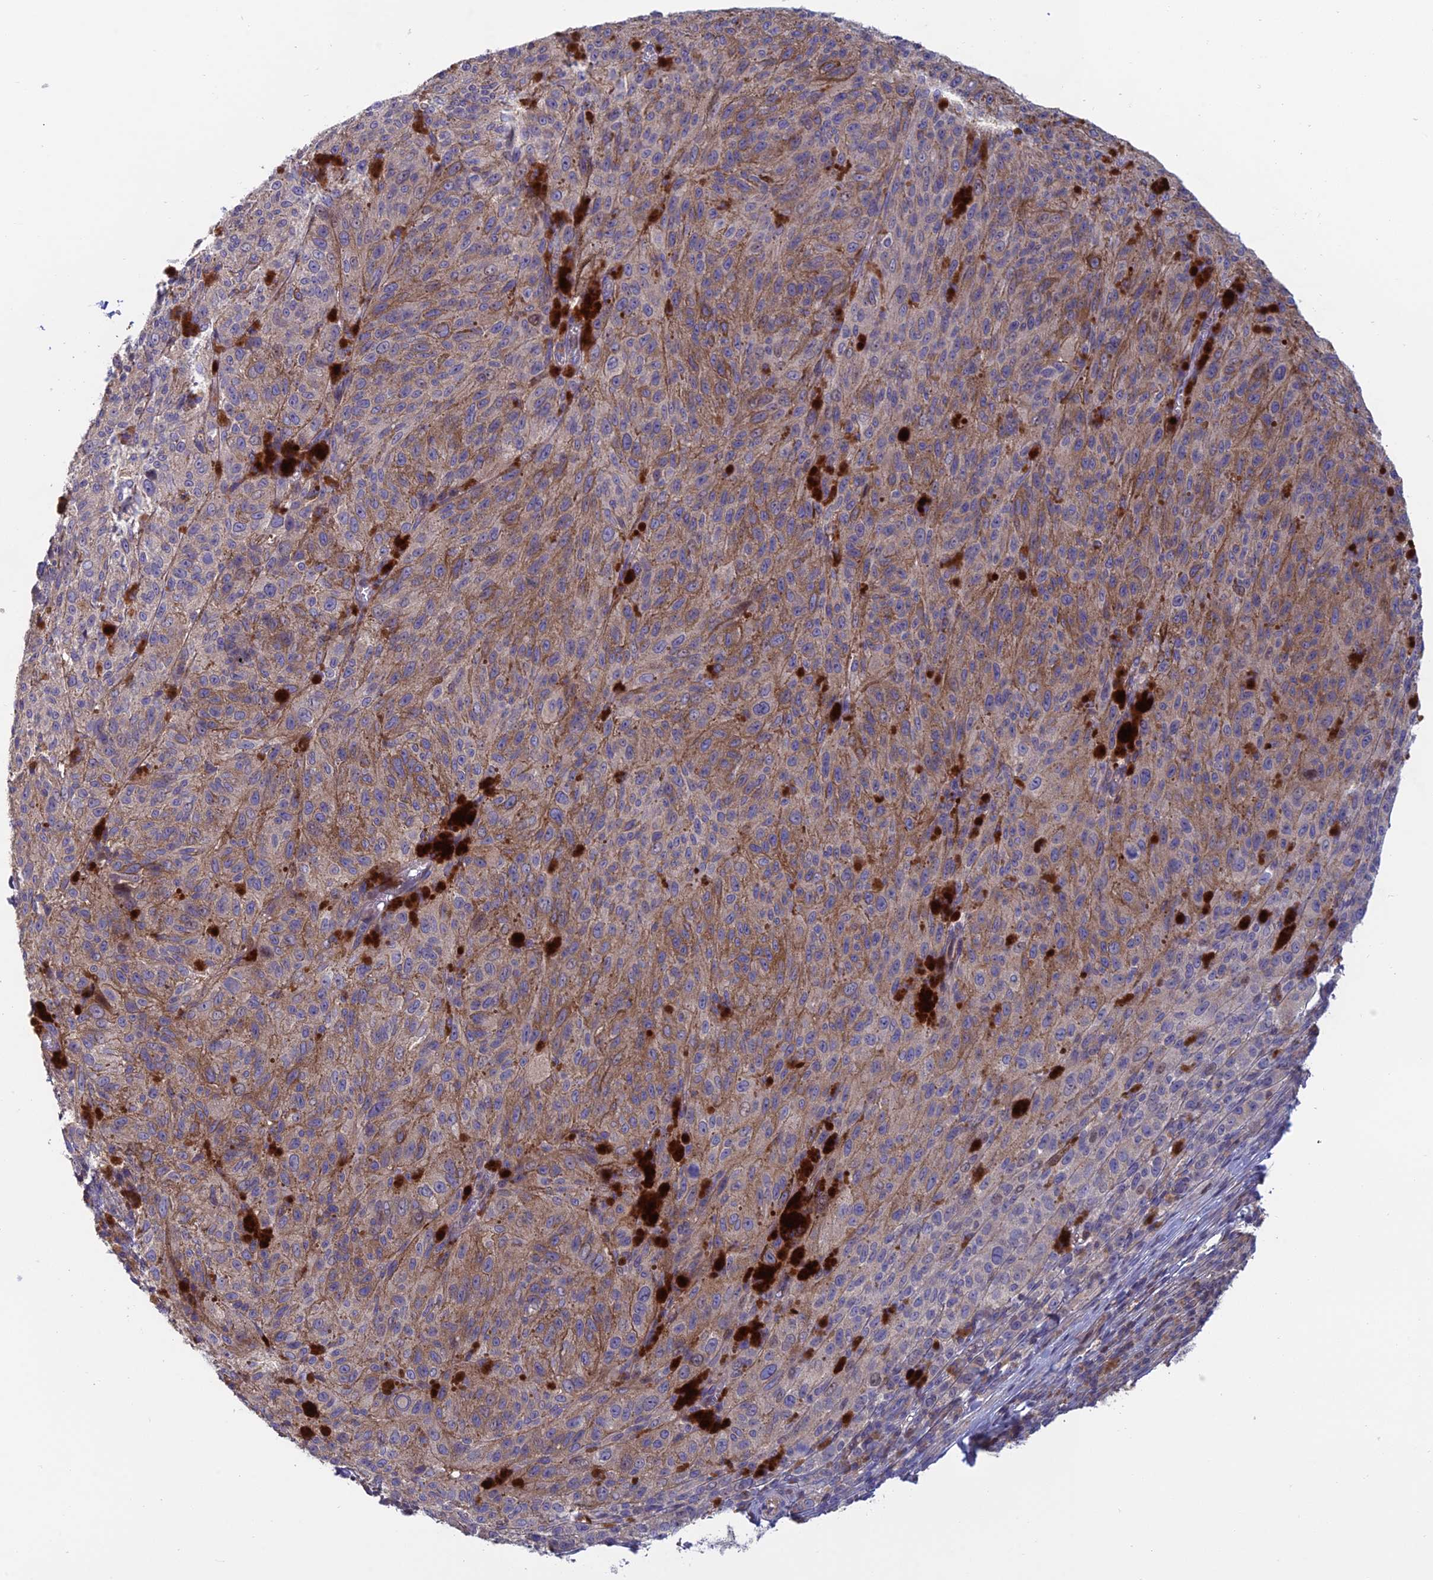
{"staining": {"intensity": "weak", "quantity": "<25%", "location": "cytoplasmic/membranous"}, "tissue": "melanoma", "cell_type": "Tumor cells", "image_type": "cancer", "snomed": [{"axis": "morphology", "description": "Malignant melanoma, NOS"}, {"axis": "topography", "description": "Skin"}], "caption": "Photomicrograph shows no protein staining in tumor cells of malignant melanoma tissue. The staining was performed using DAB to visualize the protein expression in brown, while the nuclei were stained in blue with hematoxylin (Magnification: 20x).", "gene": "C15orf62", "patient": {"sex": "female", "age": 52}}